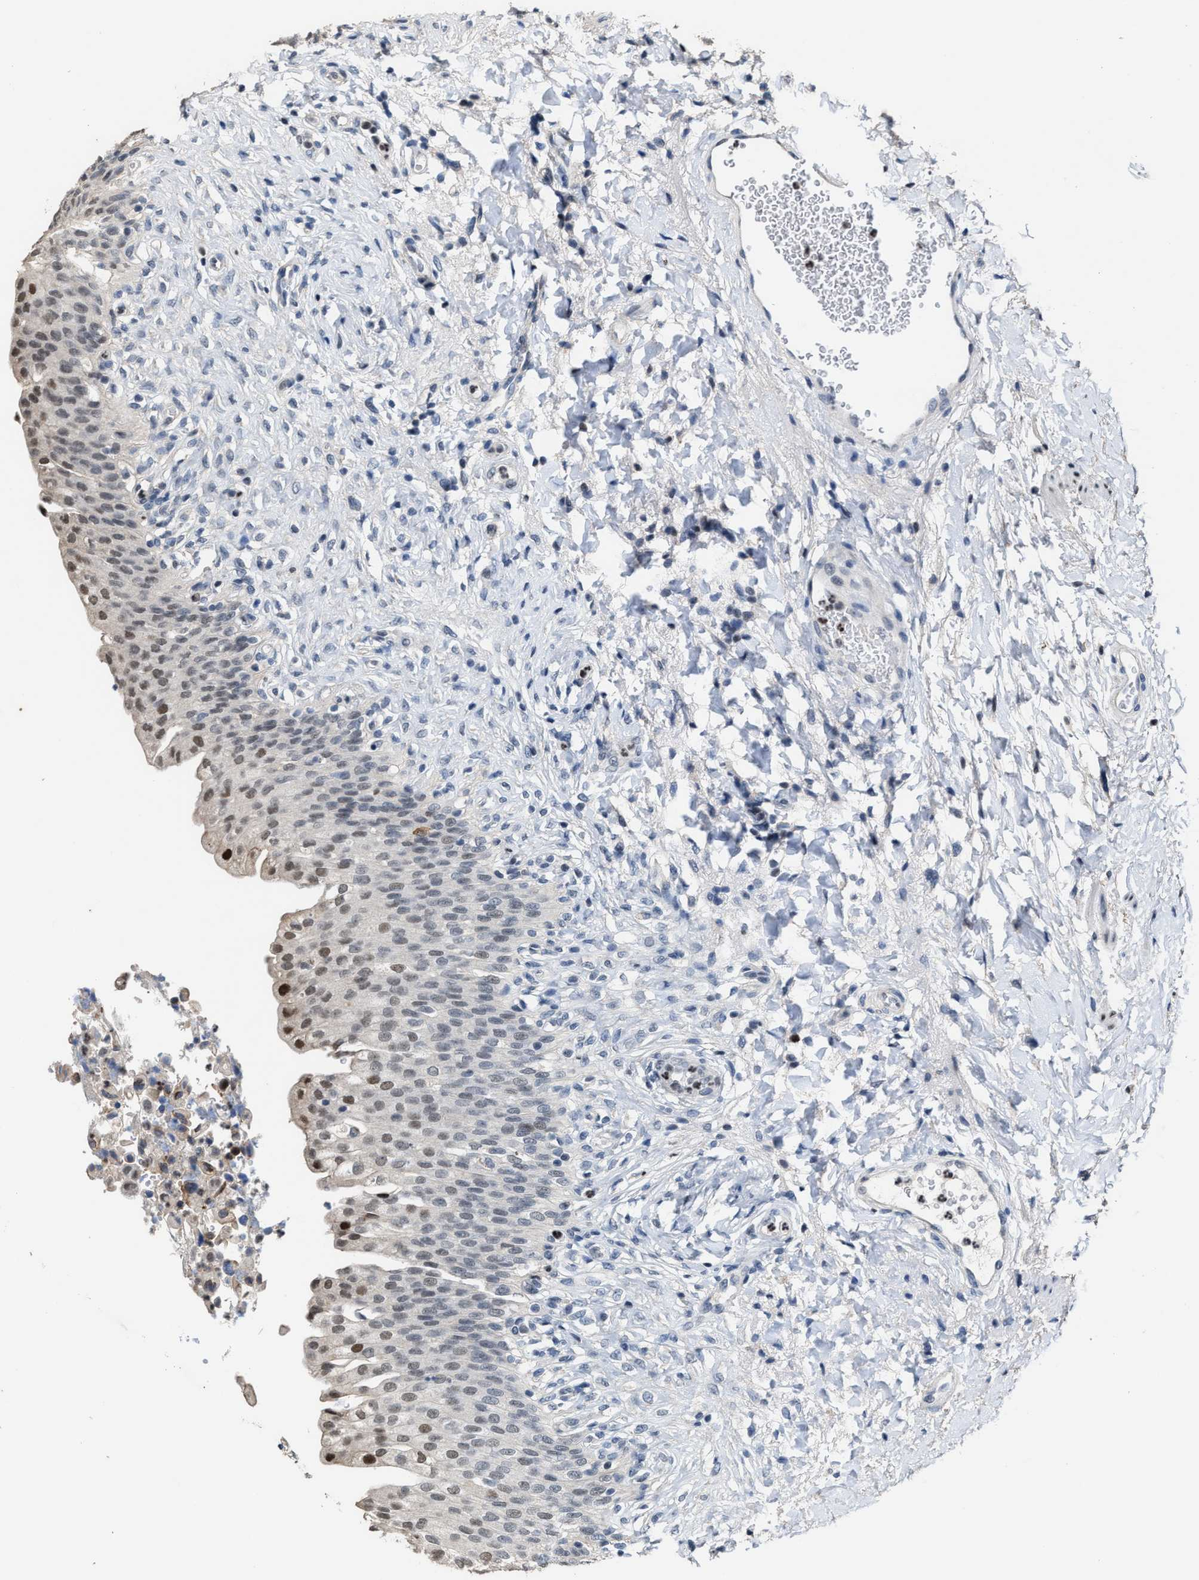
{"staining": {"intensity": "strong", "quantity": "<25%", "location": "nuclear"}, "tissue": "urinary bladder", "cell_type": "Urothelial cells", "image_type": "normal", "snomed": [{"axis": "morphology", "description": "Urothelial carcinoma, High grade"}, {"axis": "topography", "description": "Urinary bladder"}], "caption": "Protein expression by IHC displays strong nuclear staining in about <25% of urothelial cells in unremarkable urinary bladder.", "gene": "ZNF20", "patient": {"sex": "male", "age": 46}}